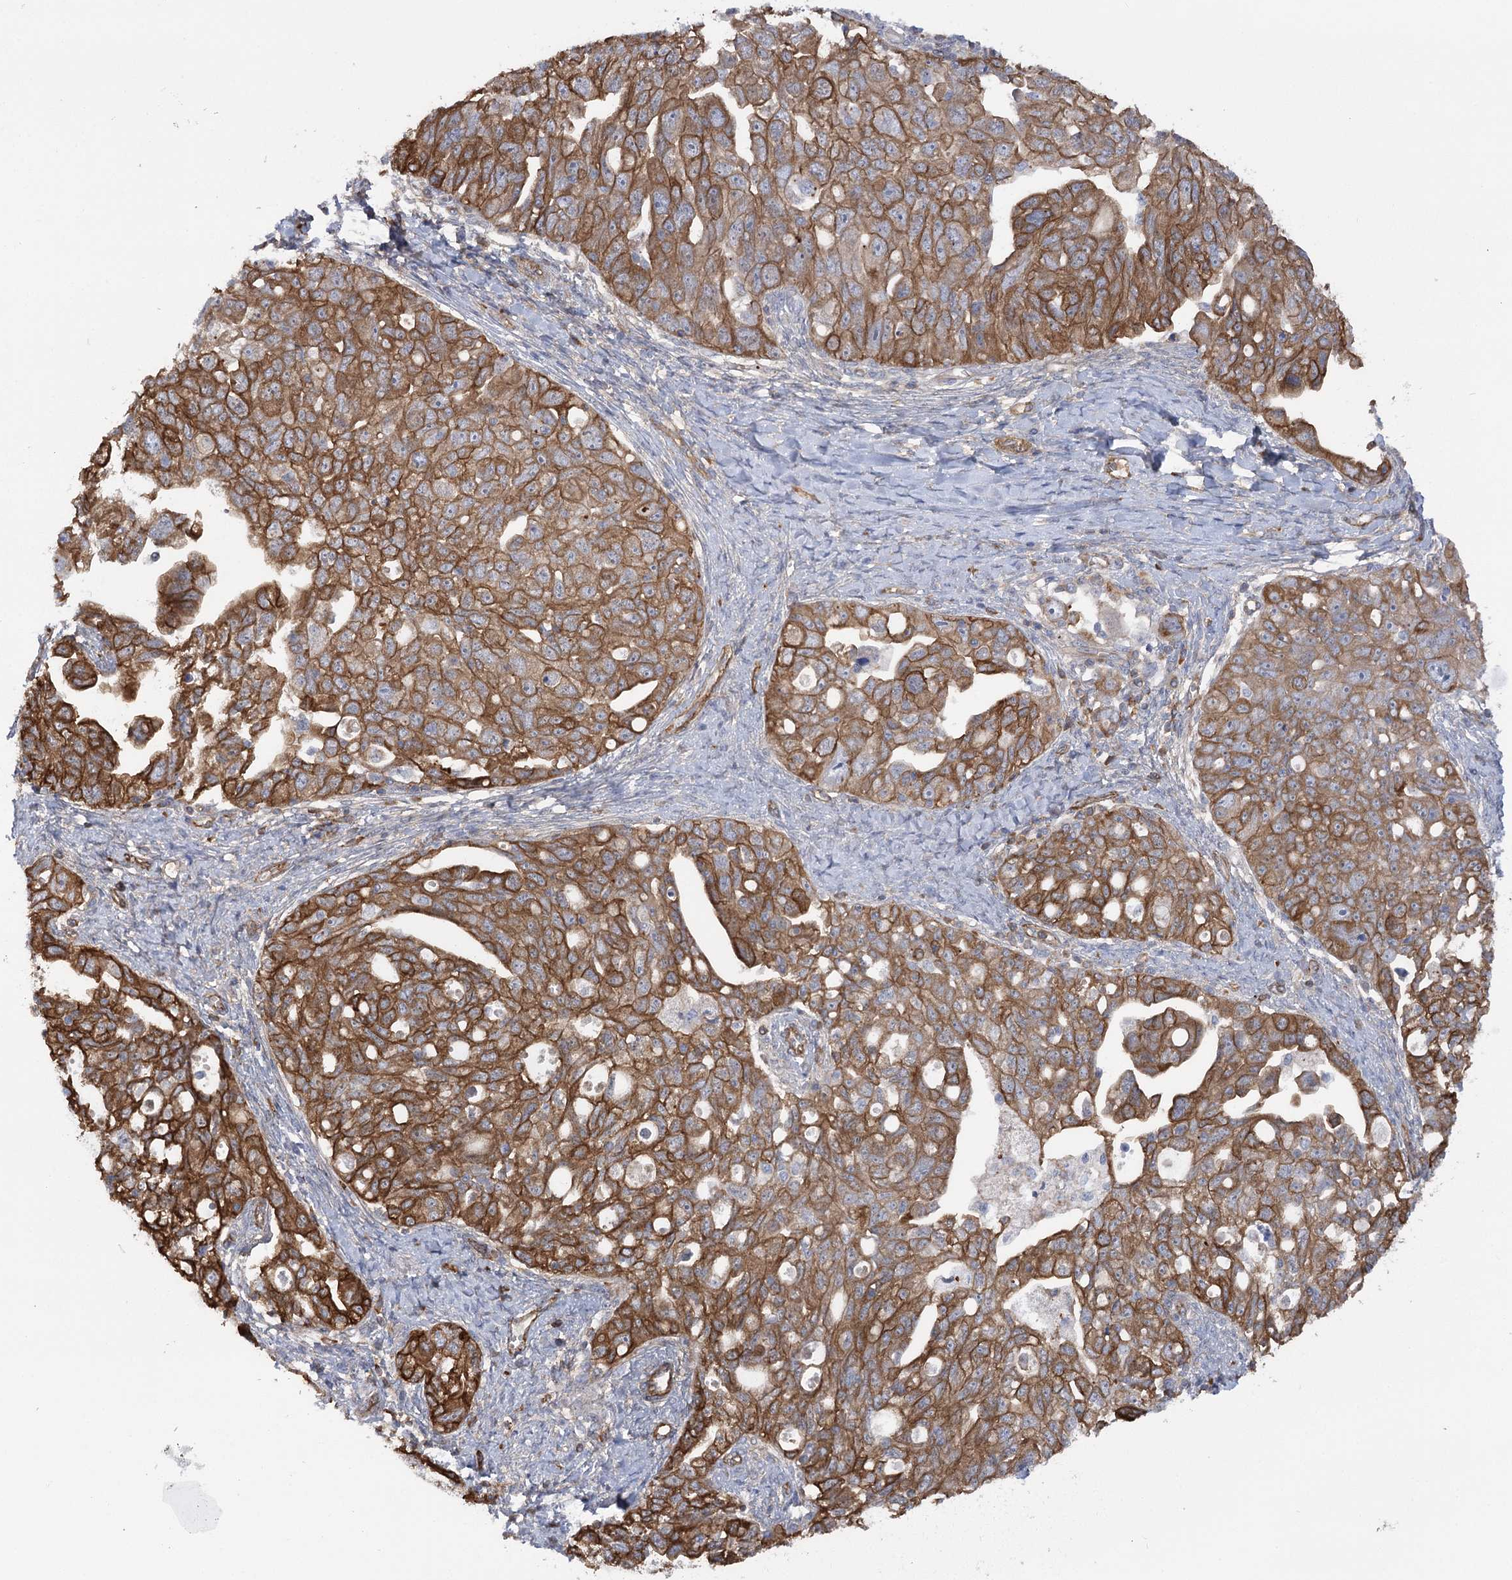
{"staining": {"intensity": "moderate", "quantity": ">75%", "location": "cytoplasmic/membranous"}, "tissue": "ovarian cancer", "cell_type": "Tumor cells", "image_type": "cancer", "snomed": [{"axis": "morphology", "description": "Carcinoma, NOS"}, {"axis": "morphology", "description": "Cystadenocarcinoma, serous, NOS"}, {"axis": "topography", "description": "Ovary"}], "caption": "A photomicrograph showing moderate cytoplasmic/membranous positivity in approximately >75% of tumor cells in ovarian cancer, as visualized by brown immunohistochemical staining.", "gene": "SYNPO2", "patient": {"sex": "female", "age": 69}}